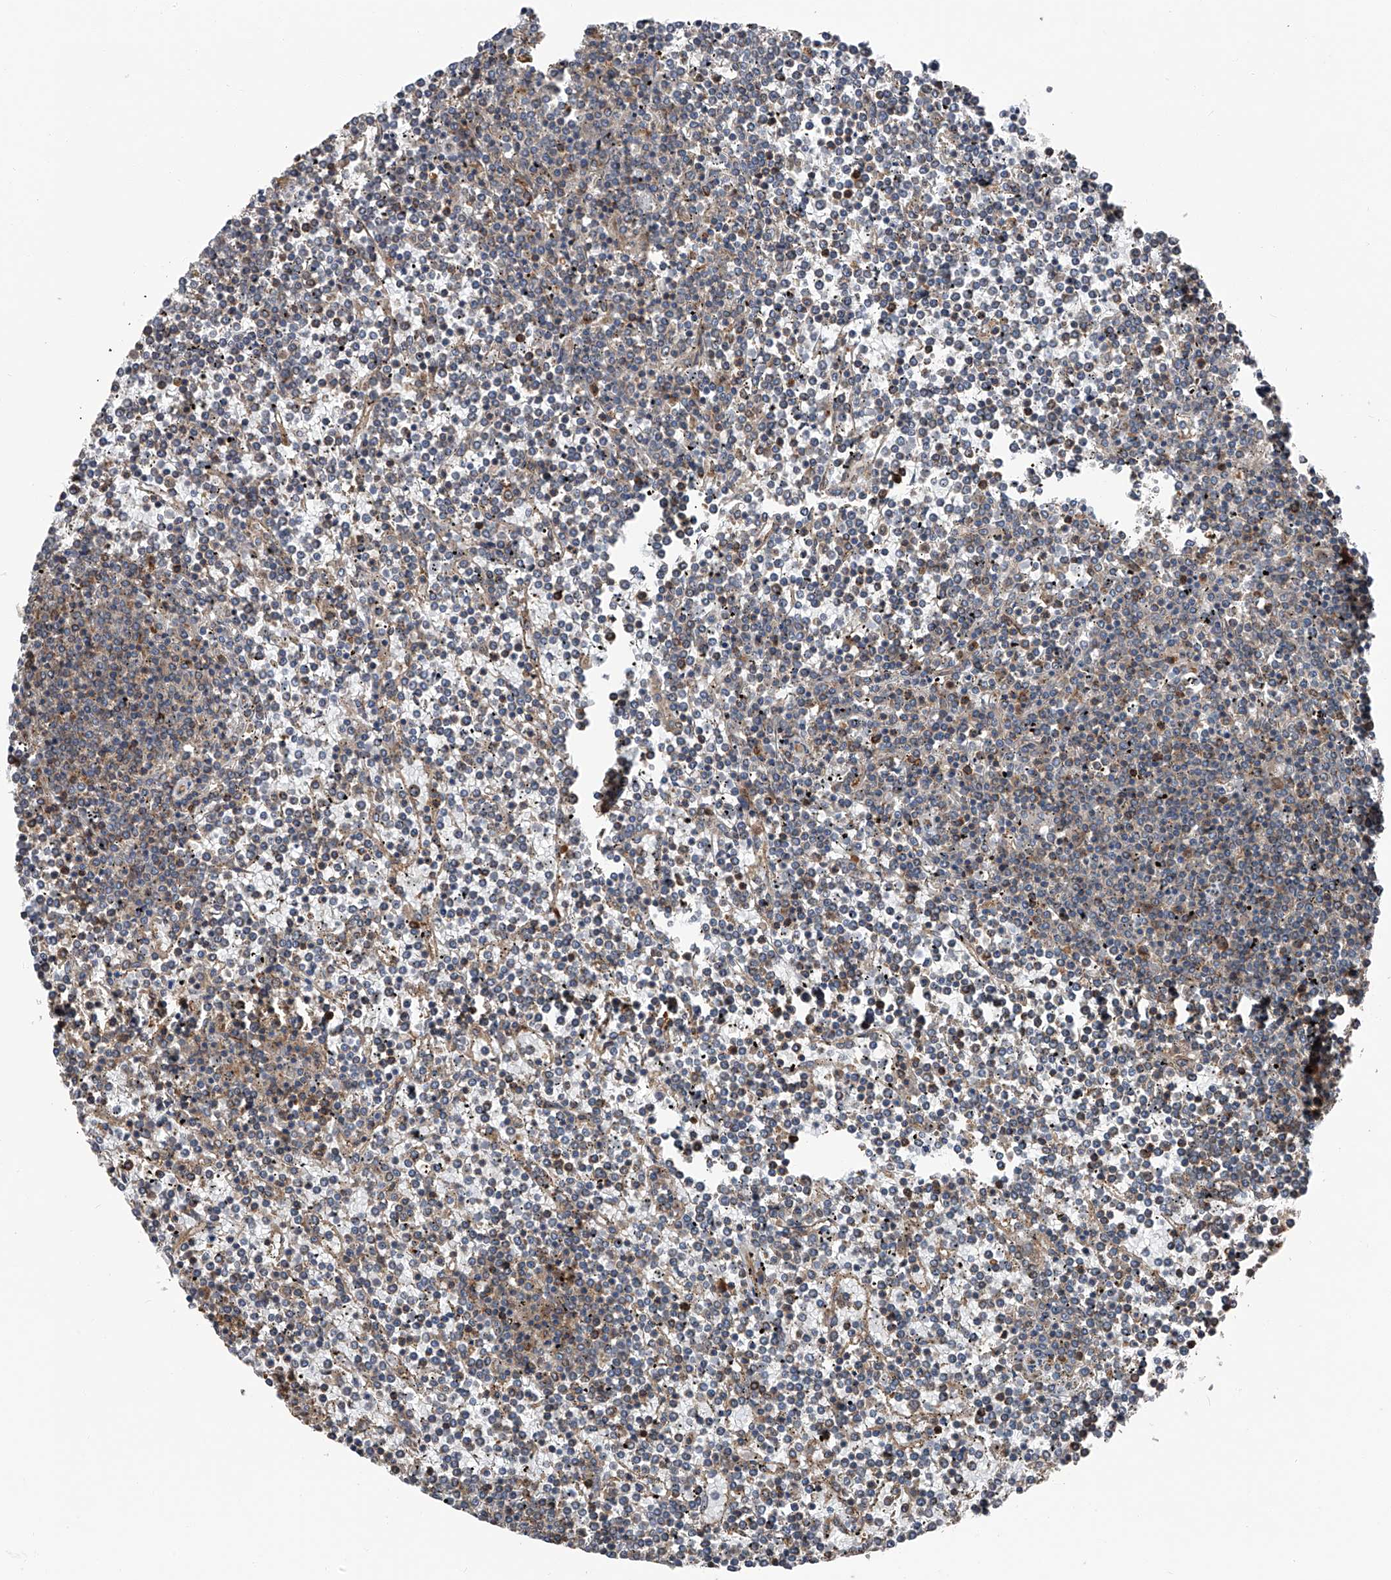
{"staining": {"intensity": "negative", "quantity": "none", "location": "none"}, "tissue": "lymphoma", "cell_type": "Tumor cells", "image_type": "cancer", "snomed": [{"axis": "morphology", "description": "Malignant lymphoma, non-Hodgkin's type, Low grade"}, {"axis": "topography", "description": "Spleen"}], "caption": "Malignant lymphoma, non-Hodgkin's type (low-grade) stained for a protein using immunohistochemistry shows no expression tumor cells.", "gene": "KCNJ2", "patient": {"sex": "female", "age": 19}}